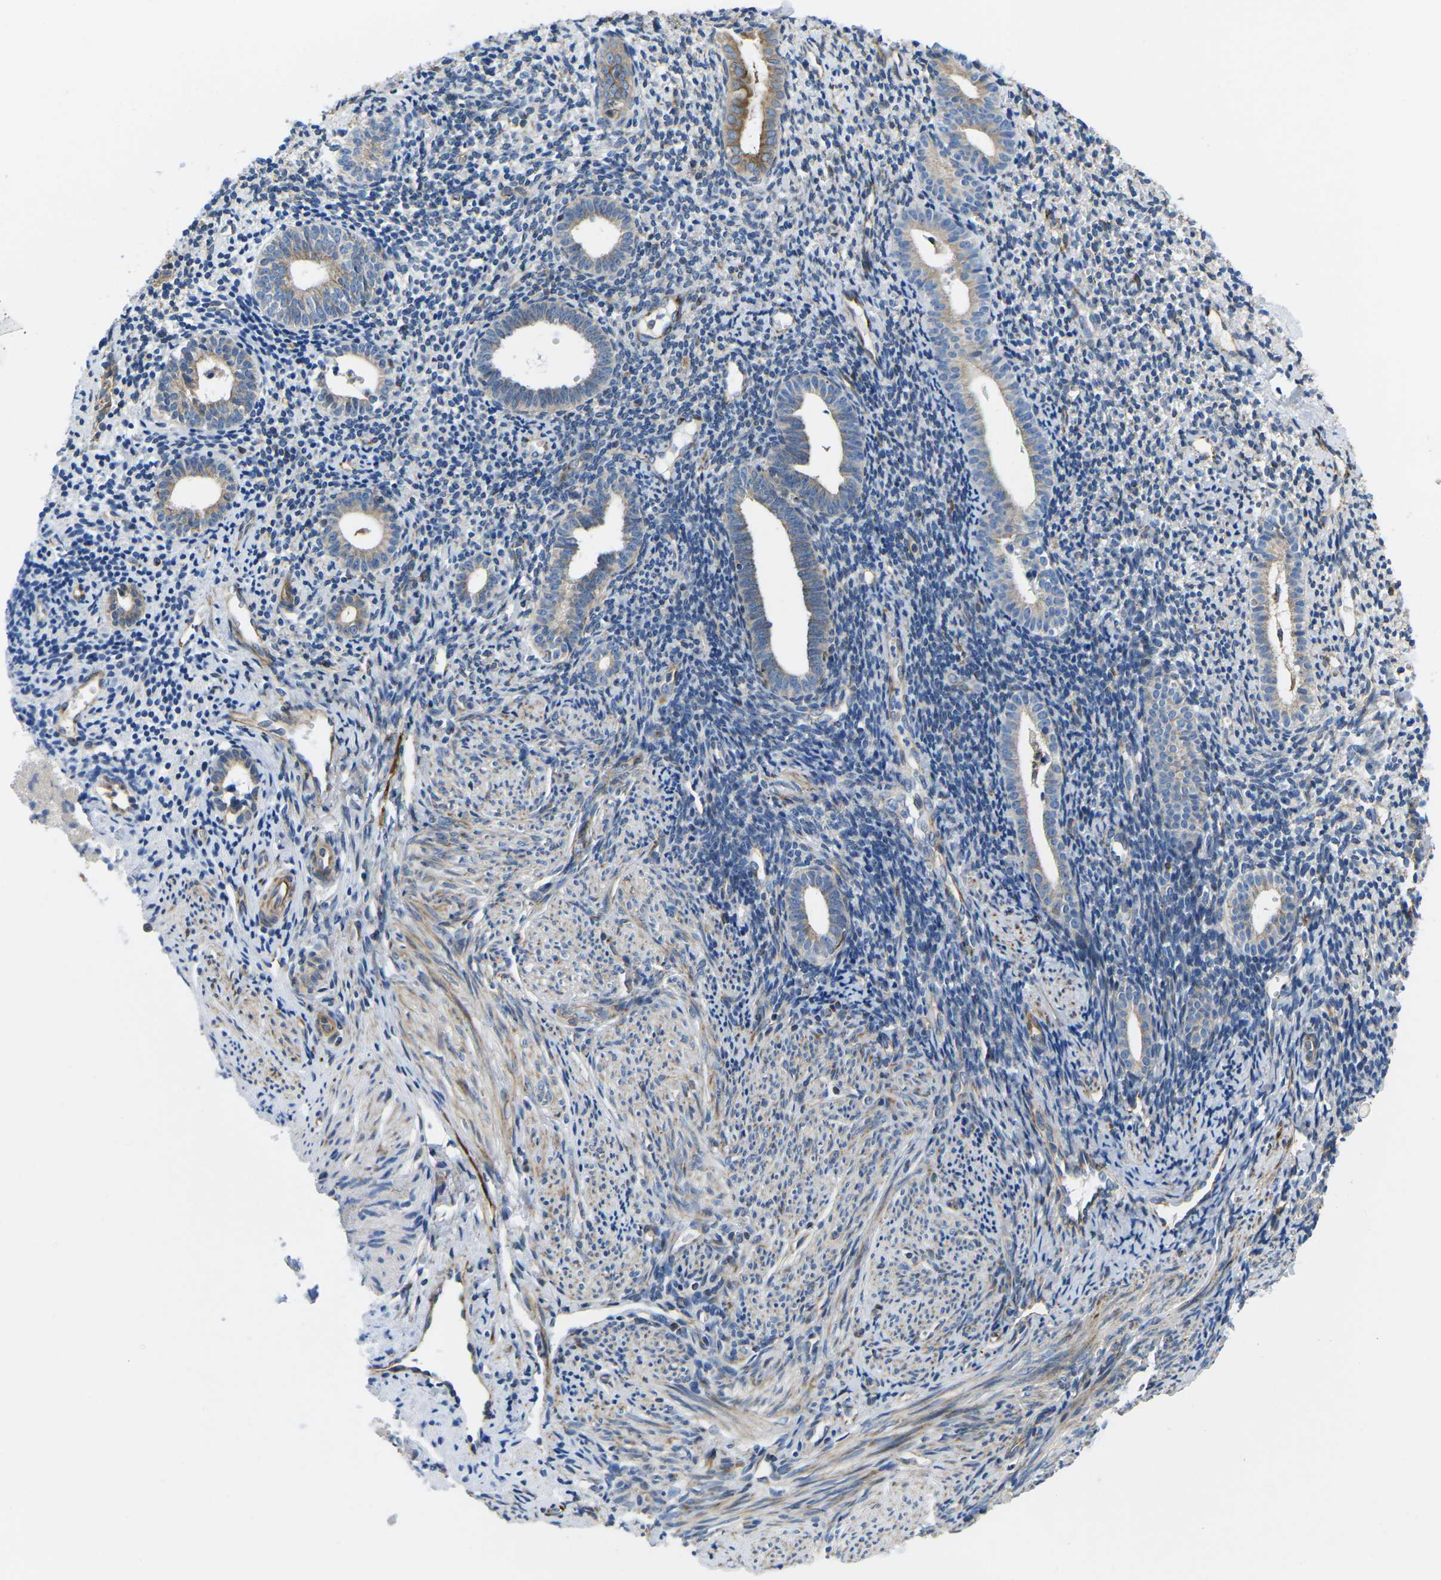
{"staining": {"intensity": "moderate", "quantity": "<25%", "location": "cytoplasmic/membranous"}, "tissue": "endometrium", "cell_type": "Cells in endometrial stroma", "image_type": "normal", "snomed": [{"axis": "morphology", "description": "Normal tissue, NOS"}, {"axis": "topography", "description": "Endometrium"}], "caption": "Normal endometrium displays moderate cytoplasmic/membranous expression in approximately <25% of cells in endometrial stroma, visualized by immunohistochemistry.", "gene": "TMEFF2", "patient": {"sex": "female", "age": 50}}